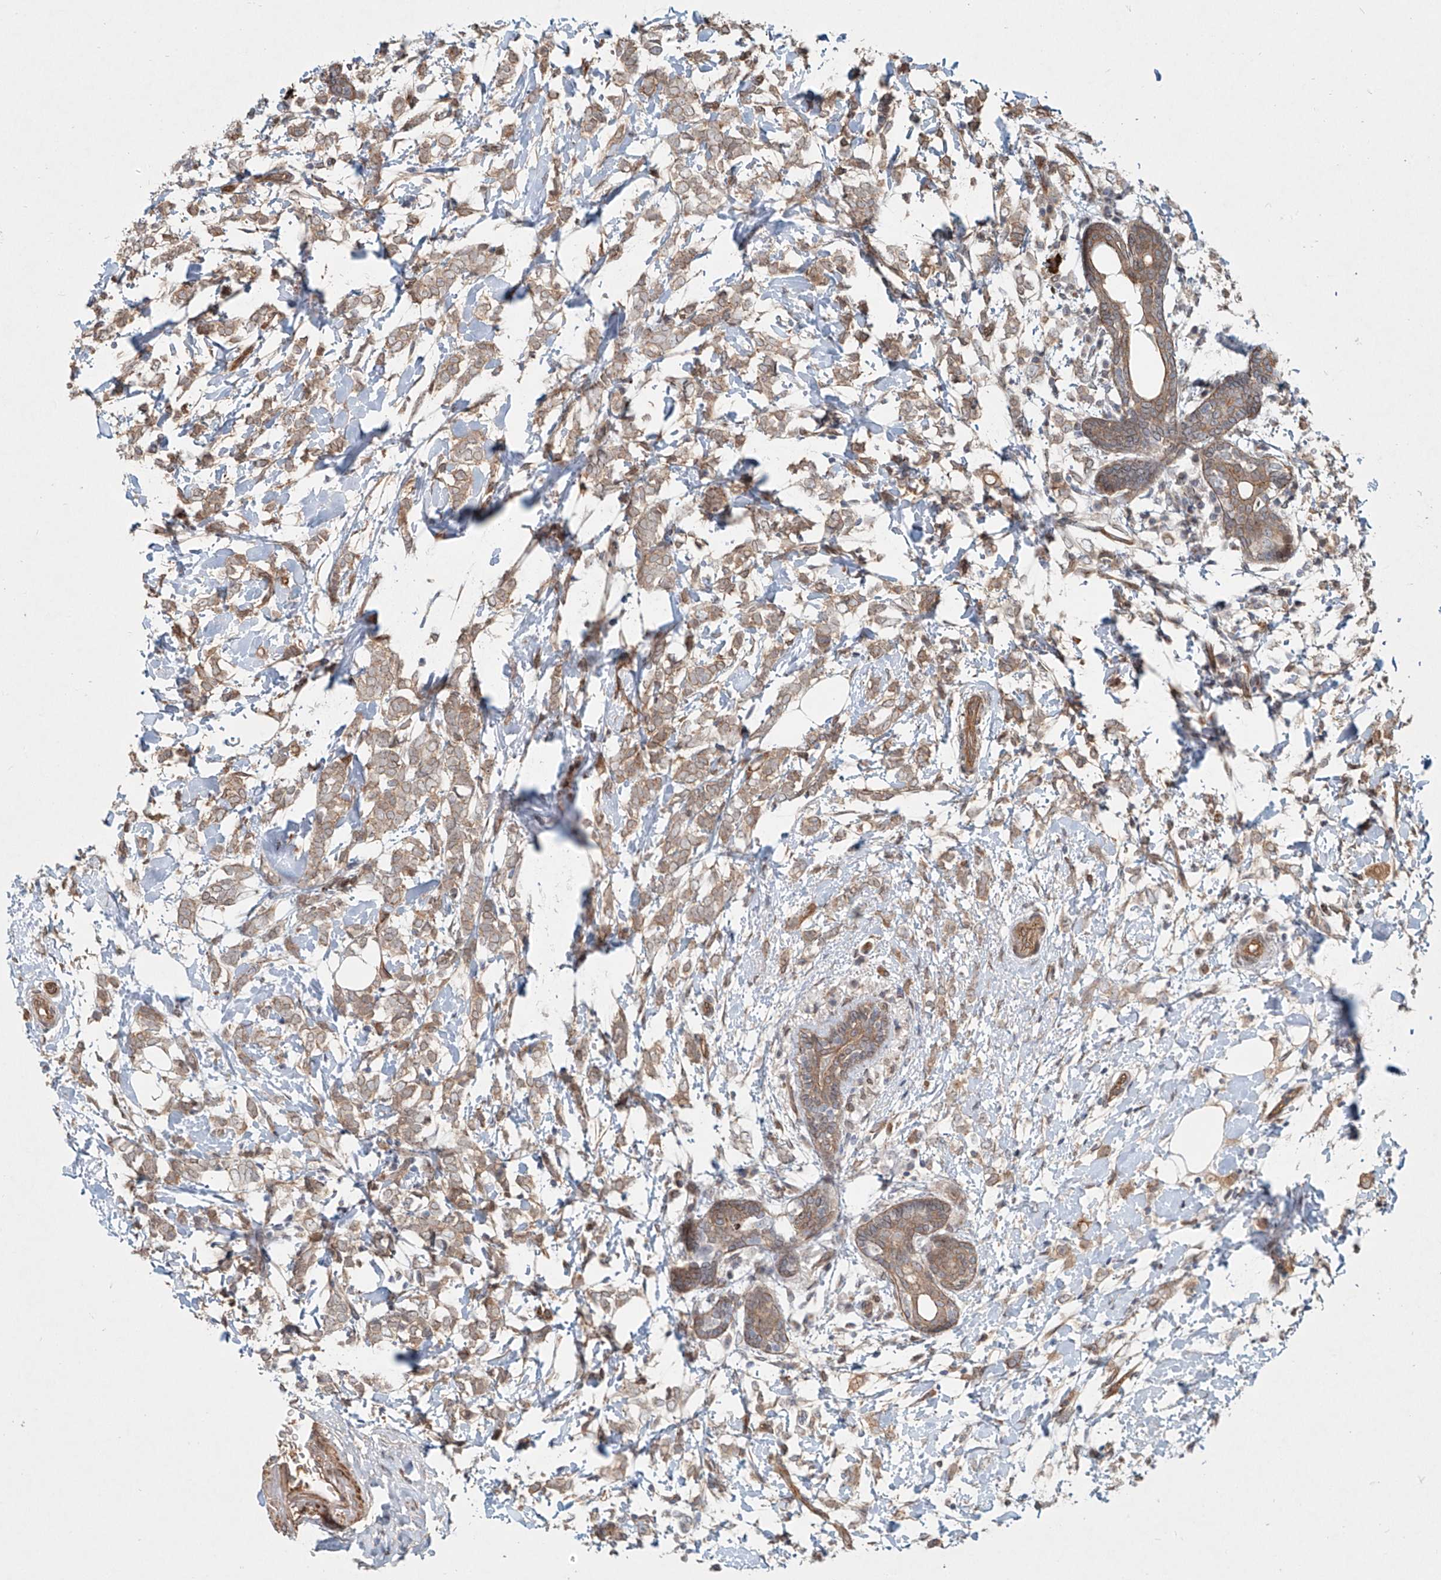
{"staining": {"intensity": "weak", "quantity": ">75%", "location": "cytoplasmic/membranous"}, "tissue": "breast cancer", "cell_type": "Tumor cells", "image_type": "cancer", "snomed": [{"axis": "morphology", "description": "Normal tissue, NOS"}, {"axis": "morphology", "description": "Lobular carcinoma"}, {"axis": "topography", "description": "Breast"}], "caption": "Brown immunohistochemical staining in breast cancer (lobular carcinoma) exhibits weak cytoplasmic/membranous positivity in approximately >75% of tumor cells.", "gene": "SASH1", "patient": {"sex": "female", "age": 47}}